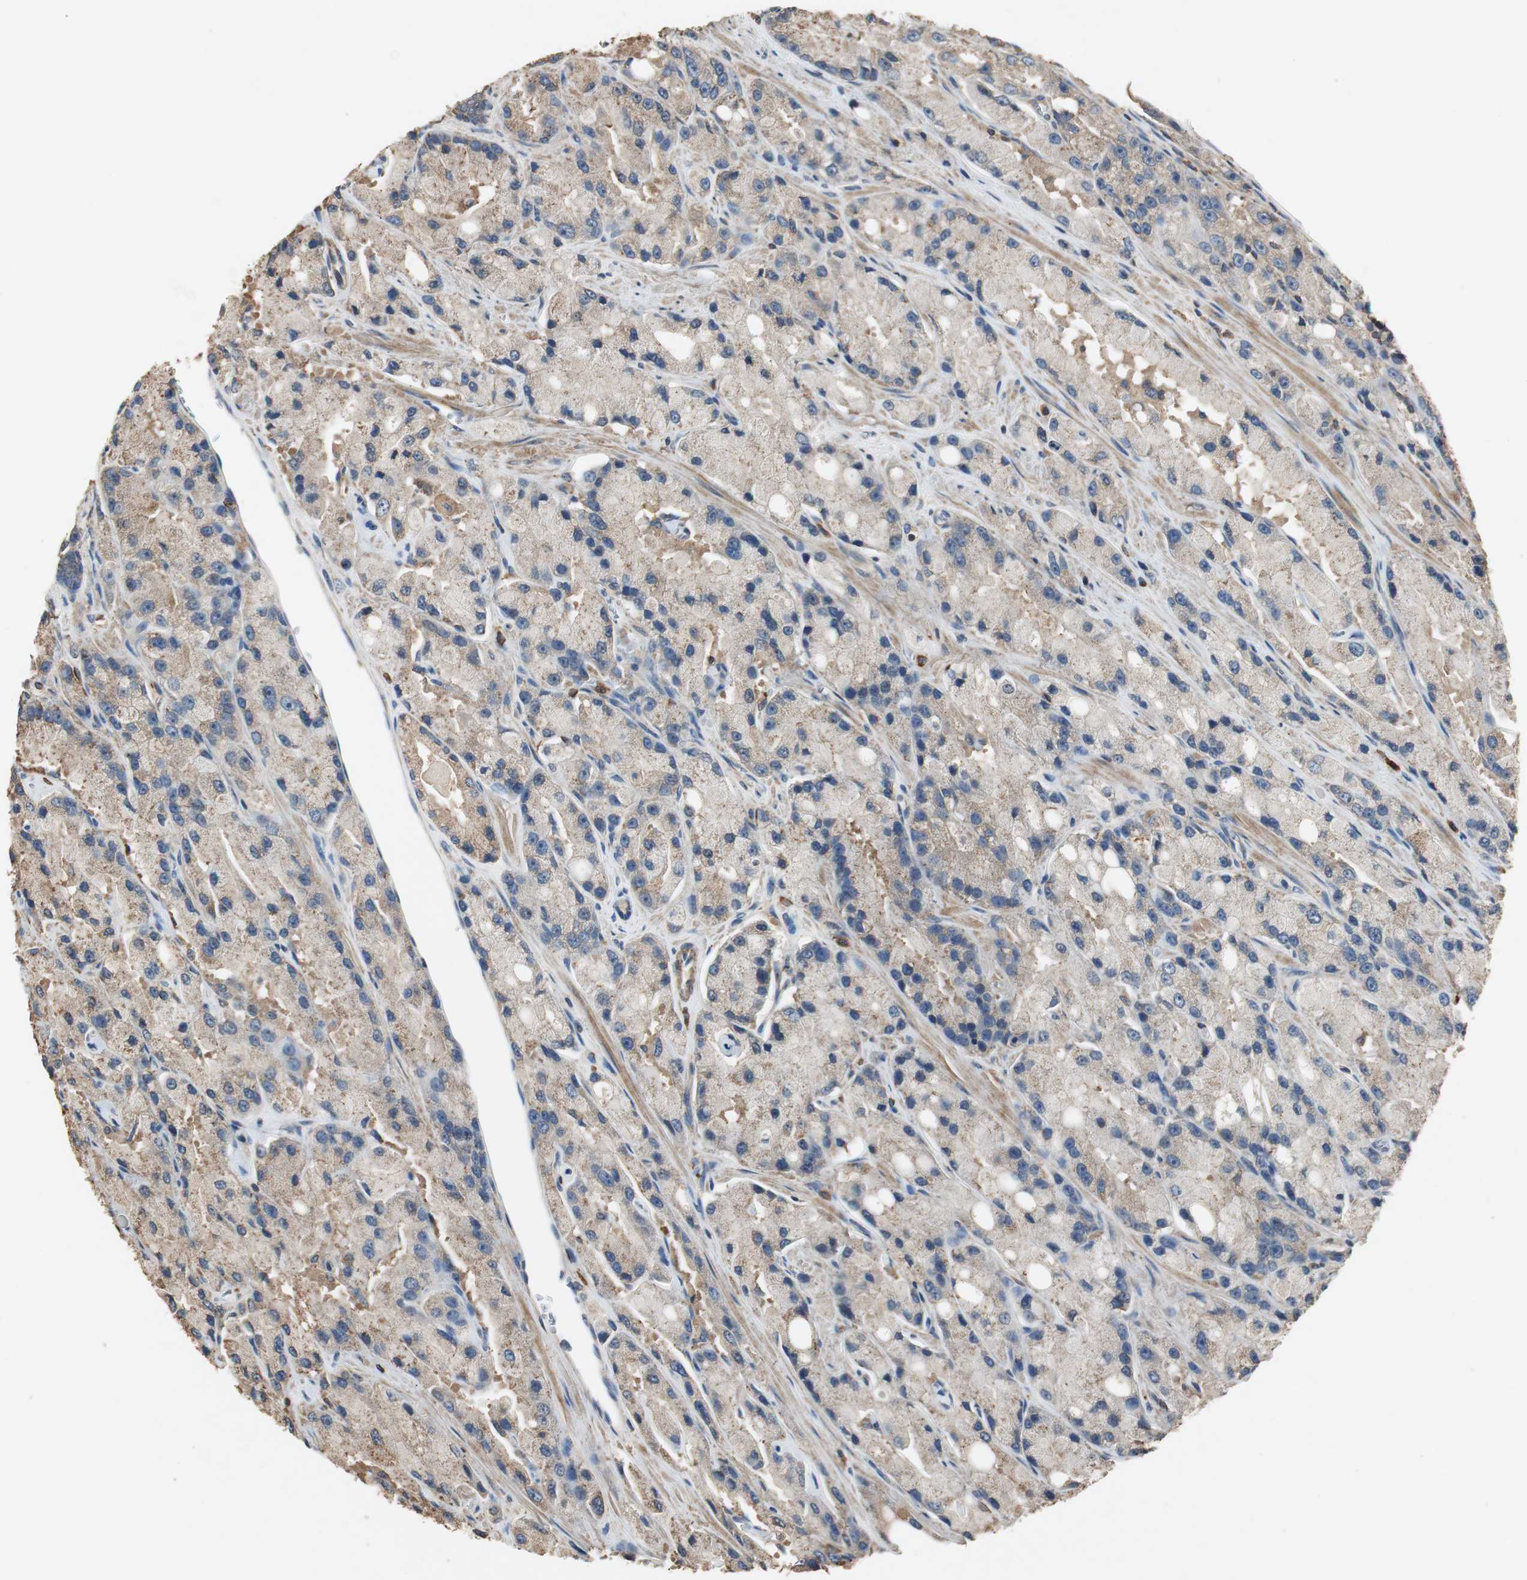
{"staining": {"intensity": "weak", "quantity": "25%-75%", "location": "cytoplasmic/membranous"}, "tissue": "prostate cancer", "cell_type": "Tumor cells", "image_type": "cancer", "snomed": [{"axis": "morphology", "description": "Adenocarcinoma, High grade"}, {"axis": "topography", "description": "Prostate"}], "caption": "Immunohistochemical staining of human prostate cancer (high-grade adenocarcinoma) demonstrates weak cytoplasmic/membranous protein staining in about 25%-75% of tumor cells.", "gene": "TNFRSF14", "patient": {"sex": "male", "age": 58}}